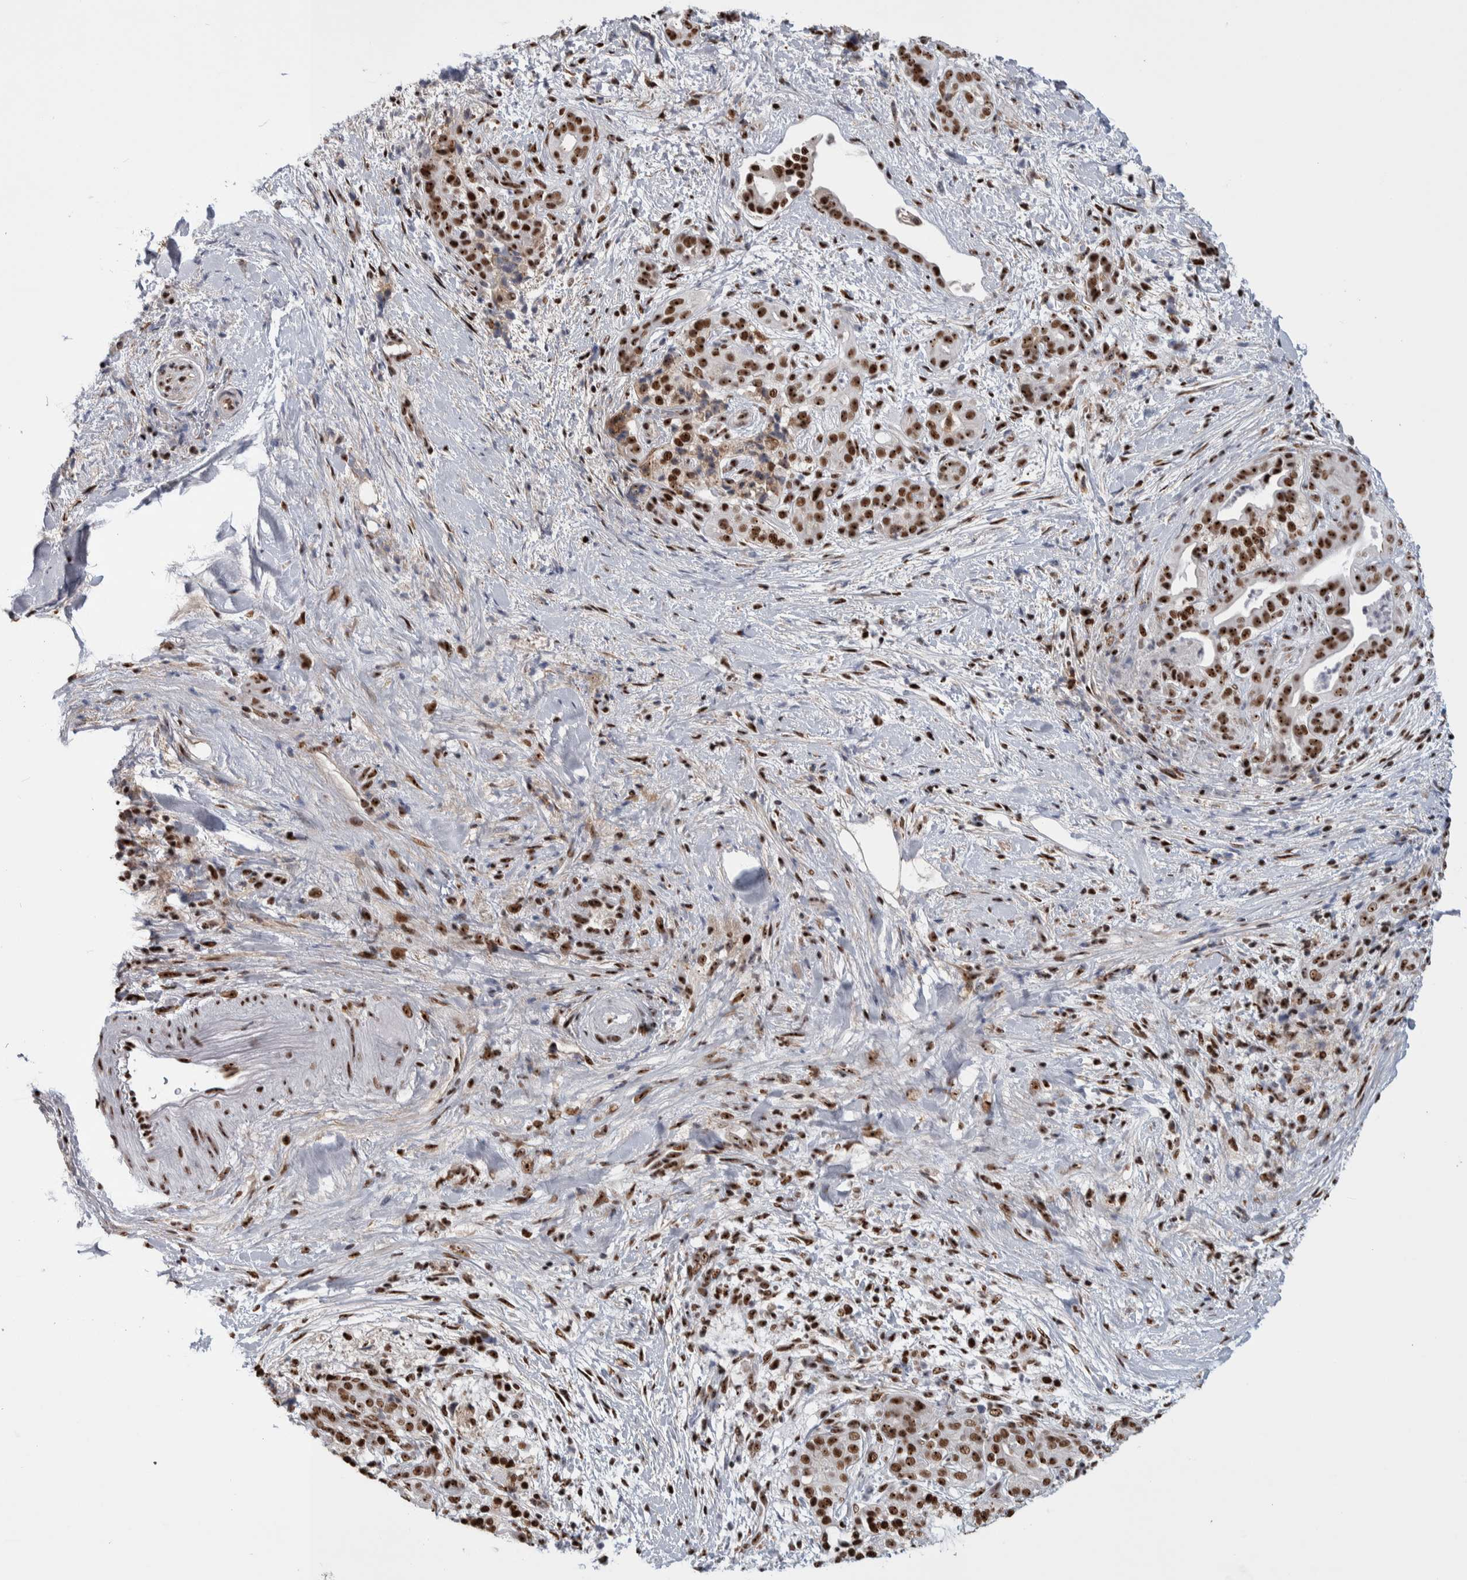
{"staining": {"intensity": "strong", "quantity": ">75%", "location": "nuclear"}, "tissue": "pancreatic cancer", "cell_type": "Tumor cells", "image_type": "cancer", "snomed": [{"axis": "morphology", "description": "Adenocarcinoma, NOS"}, {"axis": "topography", "description": "Pancreas"}], "caption": "A high amount of strong nuclear staining is seen in approximately >75% of tumor cells in pancreatic adenocarcinoma tissue.", "gene": "NCL", "patient": {"sex": "male", "age": 58}}